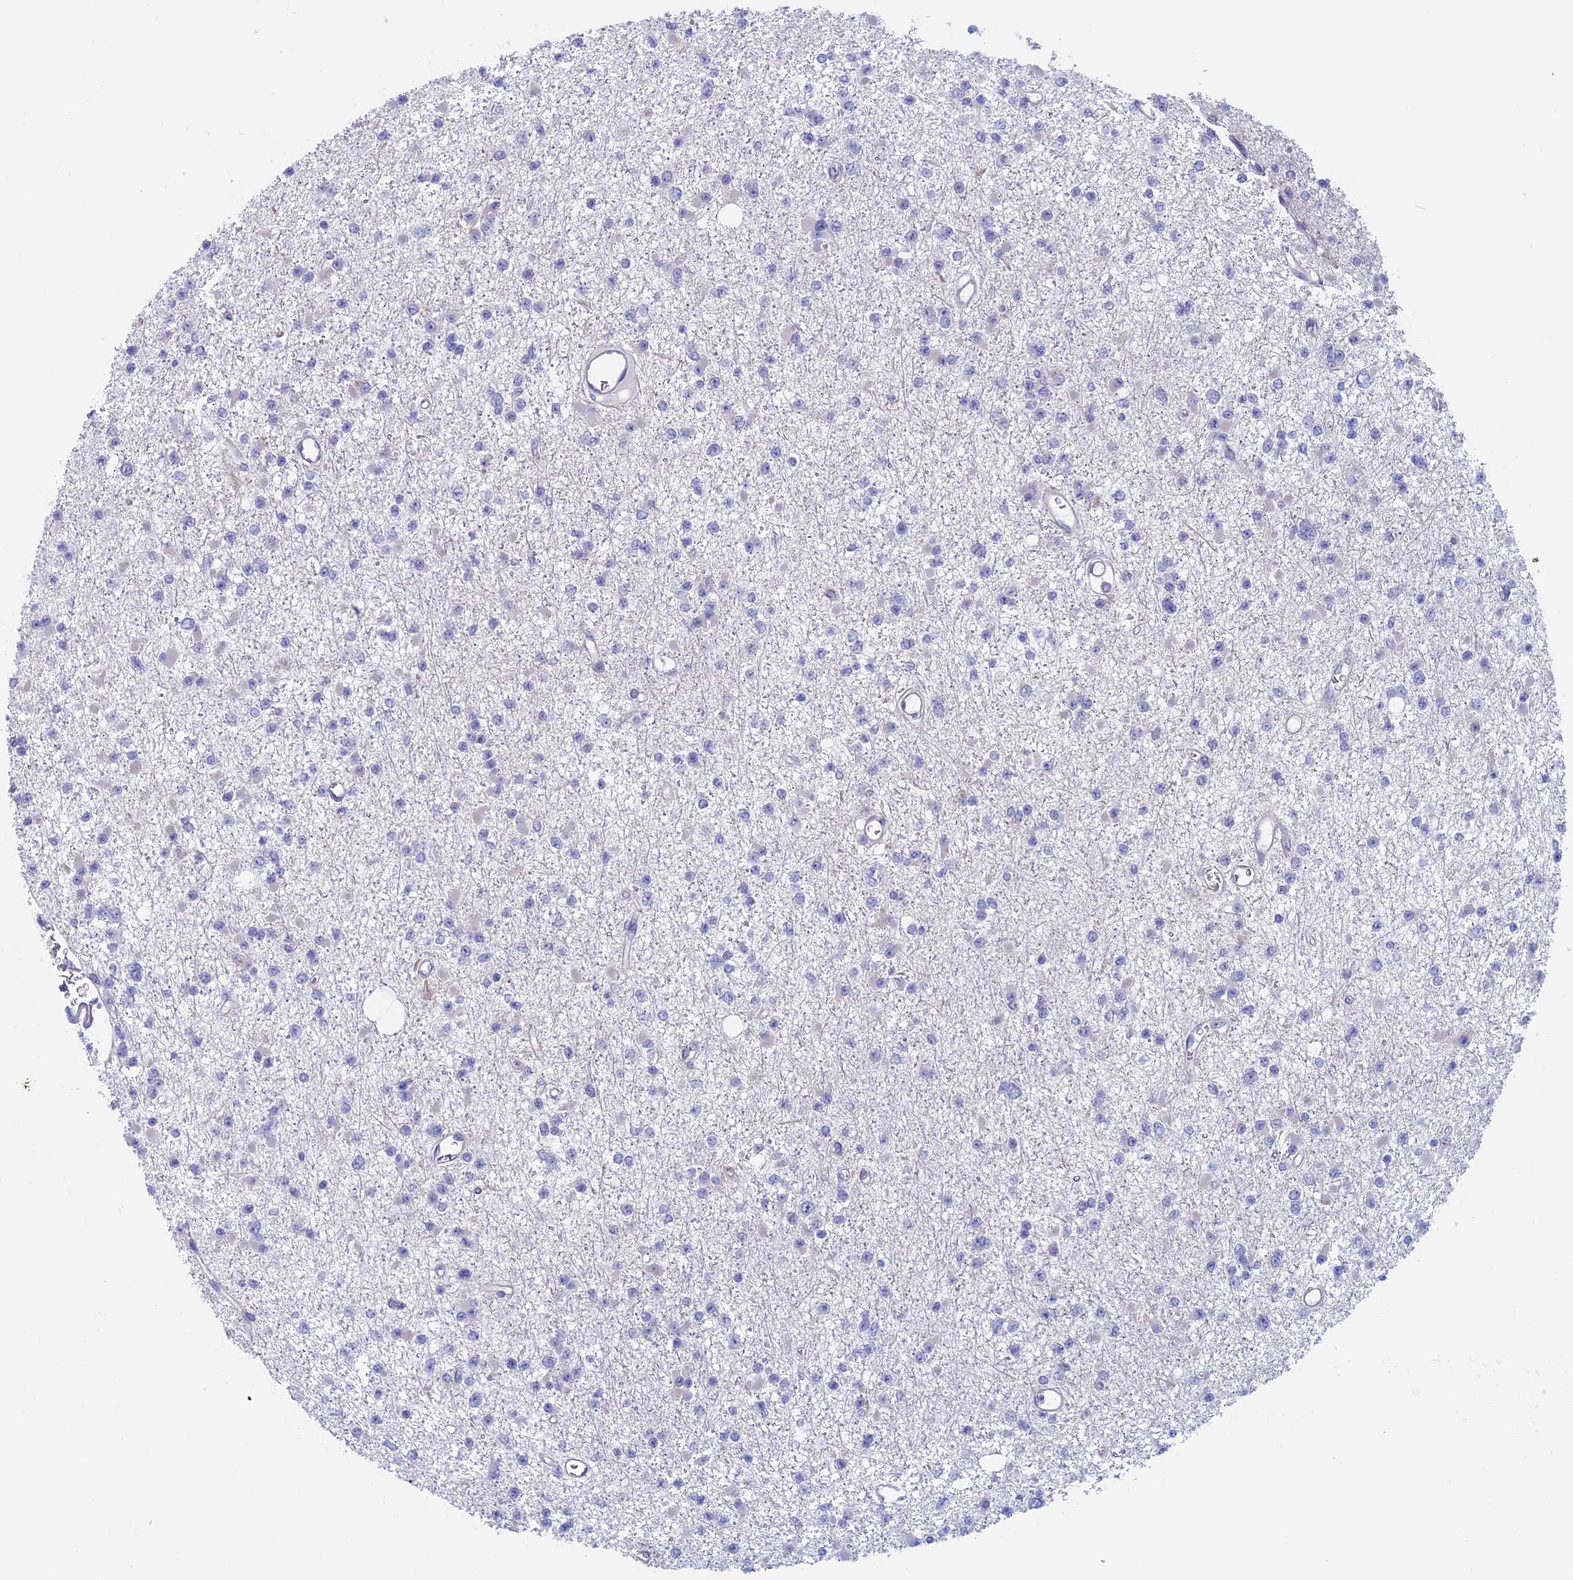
{"staining": {"intensity": "negative", "quantity": "none", "location": "none"}, "tissue": "glioma", "cell_type": "Tumor cells", "image_type": "cancer", "snomed": [{"axis": "morphology", "description": "Glioma, malignant, Low grade"}, {"axis": "topography", "description": "Brain"}], "caption": "DAB immunohistochemical staining of human malignant glioma (low-grade) shows no significant staining in tumor cells. (DAB (3,3'-diaminobenzidine) immunohistochemistry with hematoxylin counter stain).", "gene": "CNOT6L", "patient": {"sex": "female", "age": 22}}